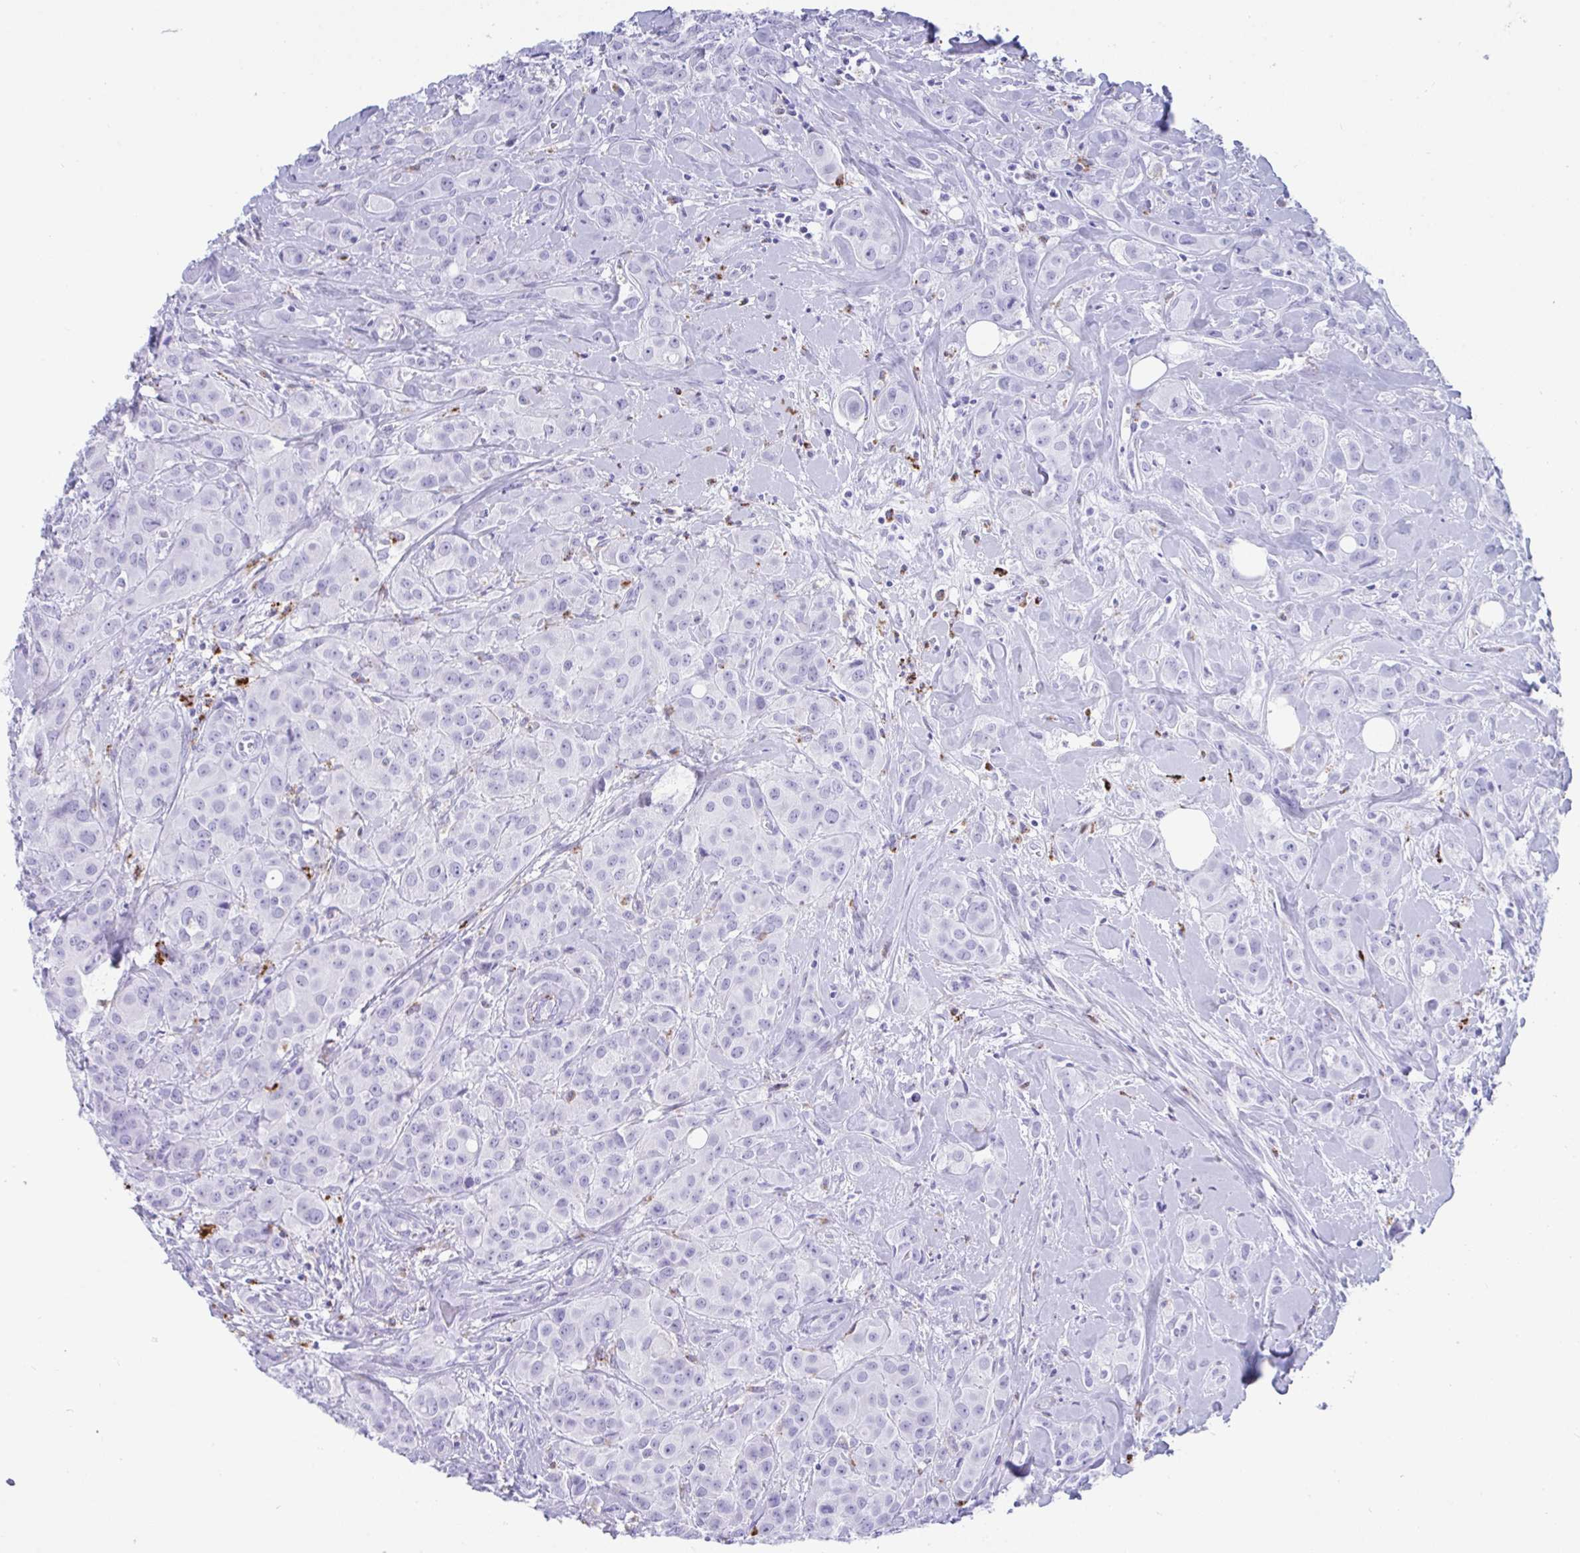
{"staining": {"intensity": "negative", "quantity": "none", "location": "none"}, "tissue": "breast cancer", "cell_type": "Tumor cells", "image_type": "cancer", "snomed": [{"axis": "morphology", "description": "Normal tissue, NOS"}, {"axis": "morphology", "description": "Duct carcinoma"}, {"axis": "topography", "description": "Breast"}], "caption": "A photomicrograph of human breast cancer is negative for staining in tumor cells. (DAB IHC with hematoxylin counter stain).", "gene": "CPVL", "patient": {"sex": "female", "age": 43}}